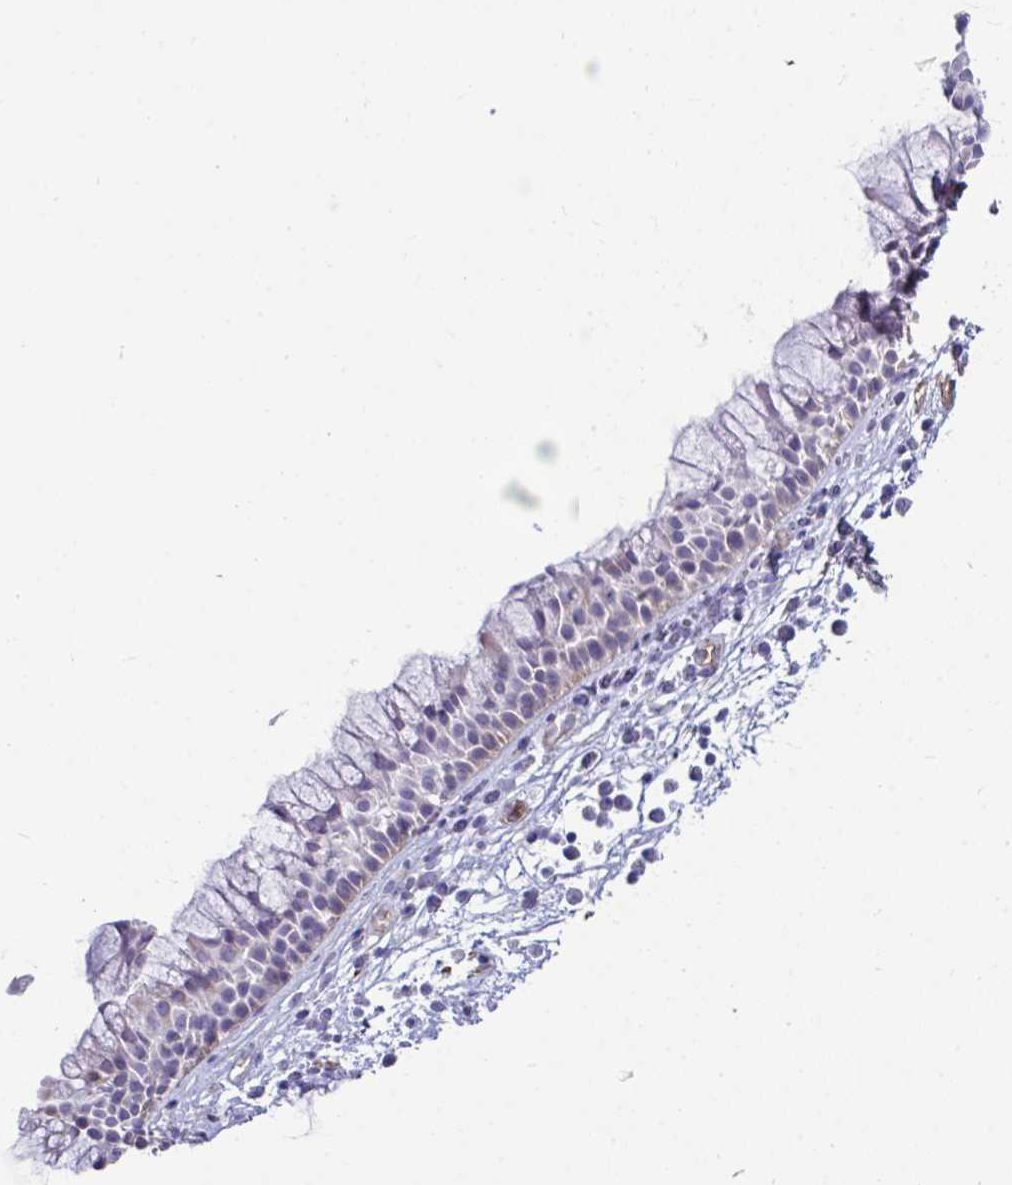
{"staining": {"intensity": "weak", "quantity": "<25%", "location": "cytoplasmic/membranous"}, "tissue": "nasopharynx", "cell_type": "Respiratory epithelial cells", "image_type": "normal", "snomed": [{"axis": "morphology", "description": "Normal tissue, NOS"}, {"axis": "topography", "description": "Nasopharynx"}], "caption": "Immunohistochemistry (IHC) histopathology image of normal nasopharynx: human nasopharynx stained with DAB reveals no significant protein expression in respiratory epithelial cells. The staining was performed using DAB to visualize the protein expression in brown, while the nuclei were stained in blue with hematoxylin (Magnification: 20x).", "gene": "UBL3", "patient": {"sex": "male", "age": 56}}